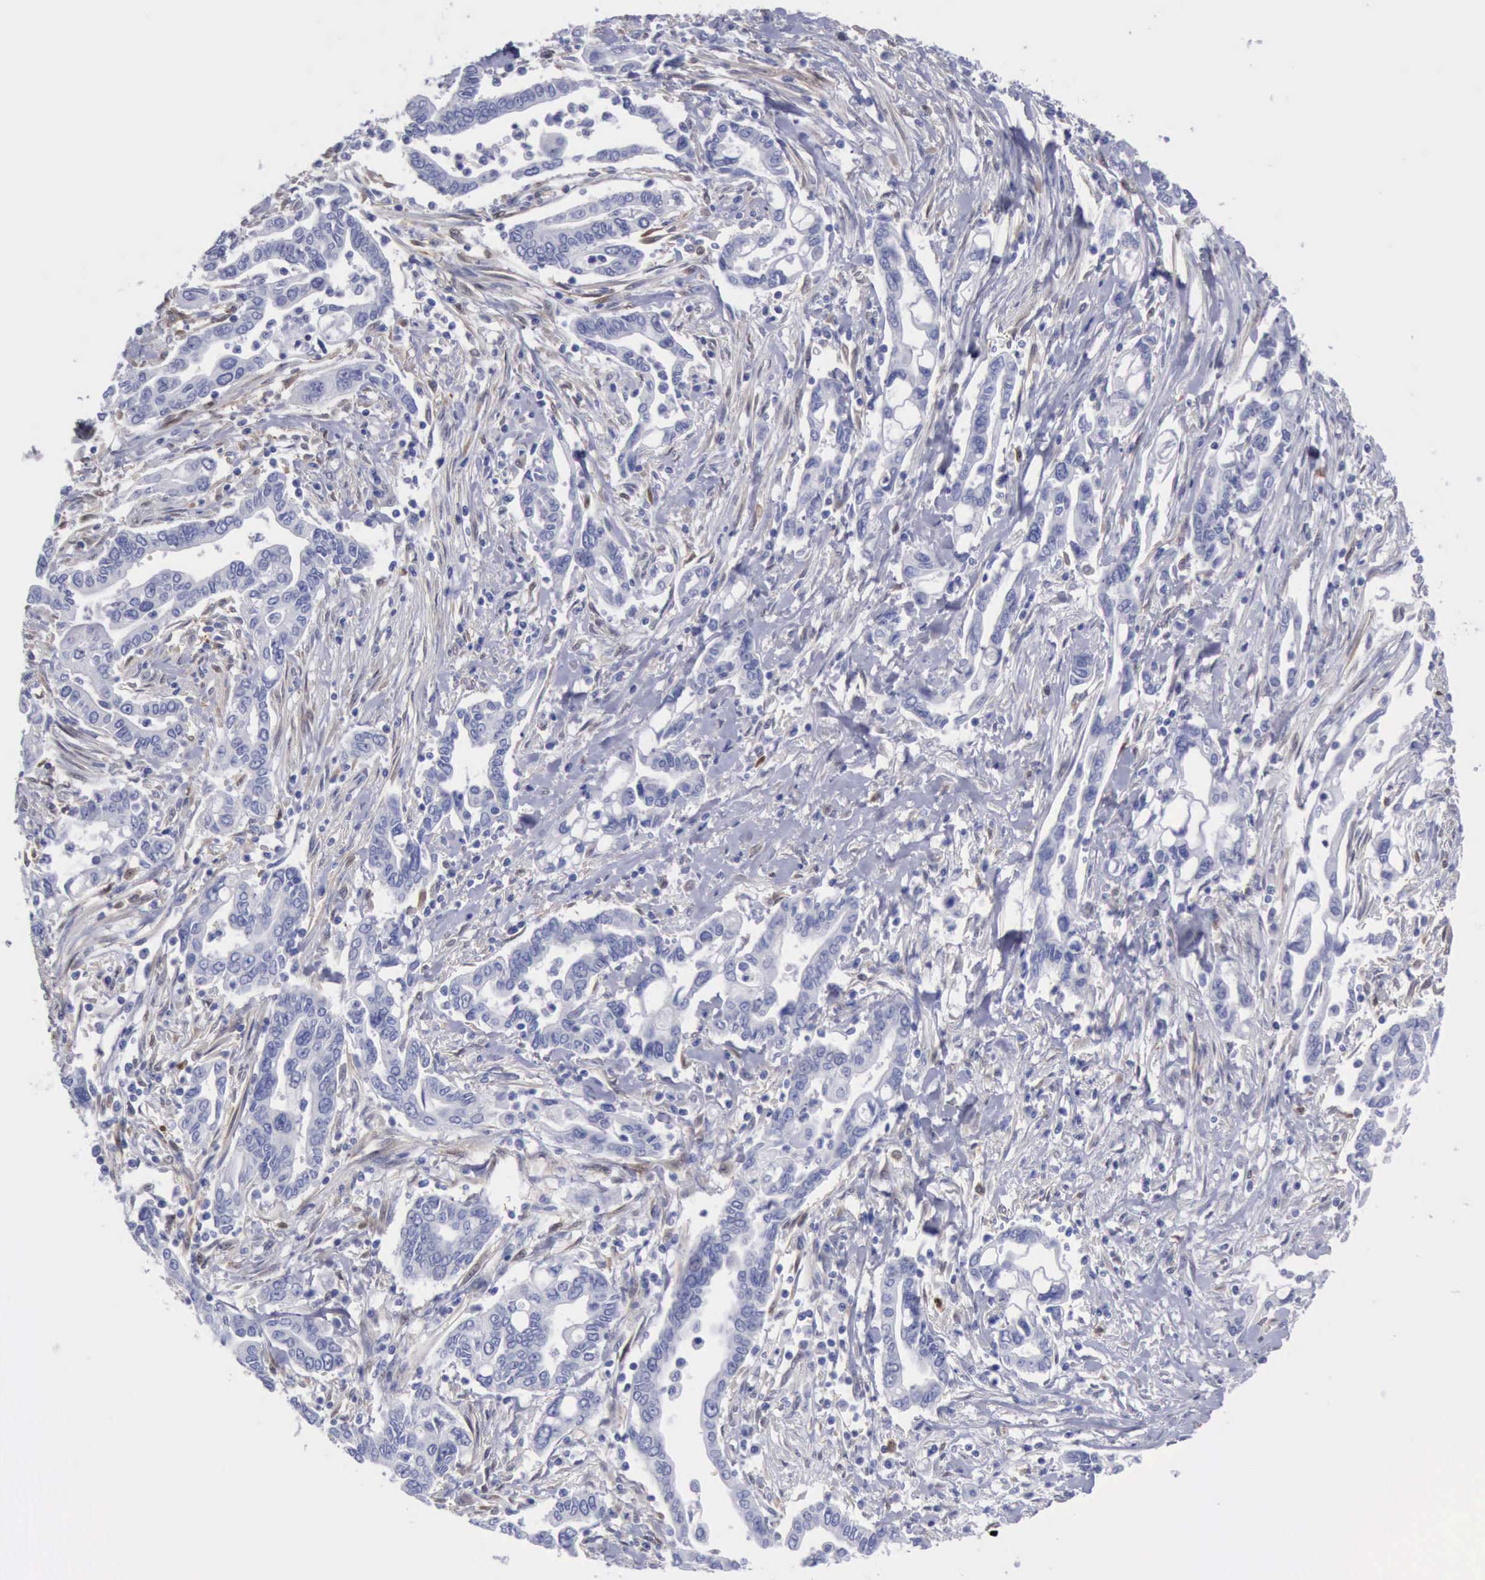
{"staining": {"intensity": "negative", "quantity": "none", "location": "none"}, "tissue": "pancreatic cancer", "cell_type": "Tumor cells", "image_type": "cancer", "snomed": [{"axis": "morphology", "description": "Adenocarcinoma, NOS"}, {"axis": "topography", "description": "Pancreas"}], "caption": "Immunohistochemistry of adenocarcinoma (pancreatic) exhibits no positivity in tumor cells. (Brightfield microscopy of DAB immunohistochemistry at high magnification).", "gene": "FHL1", "patient": {"sex": "female", "age": 57}}